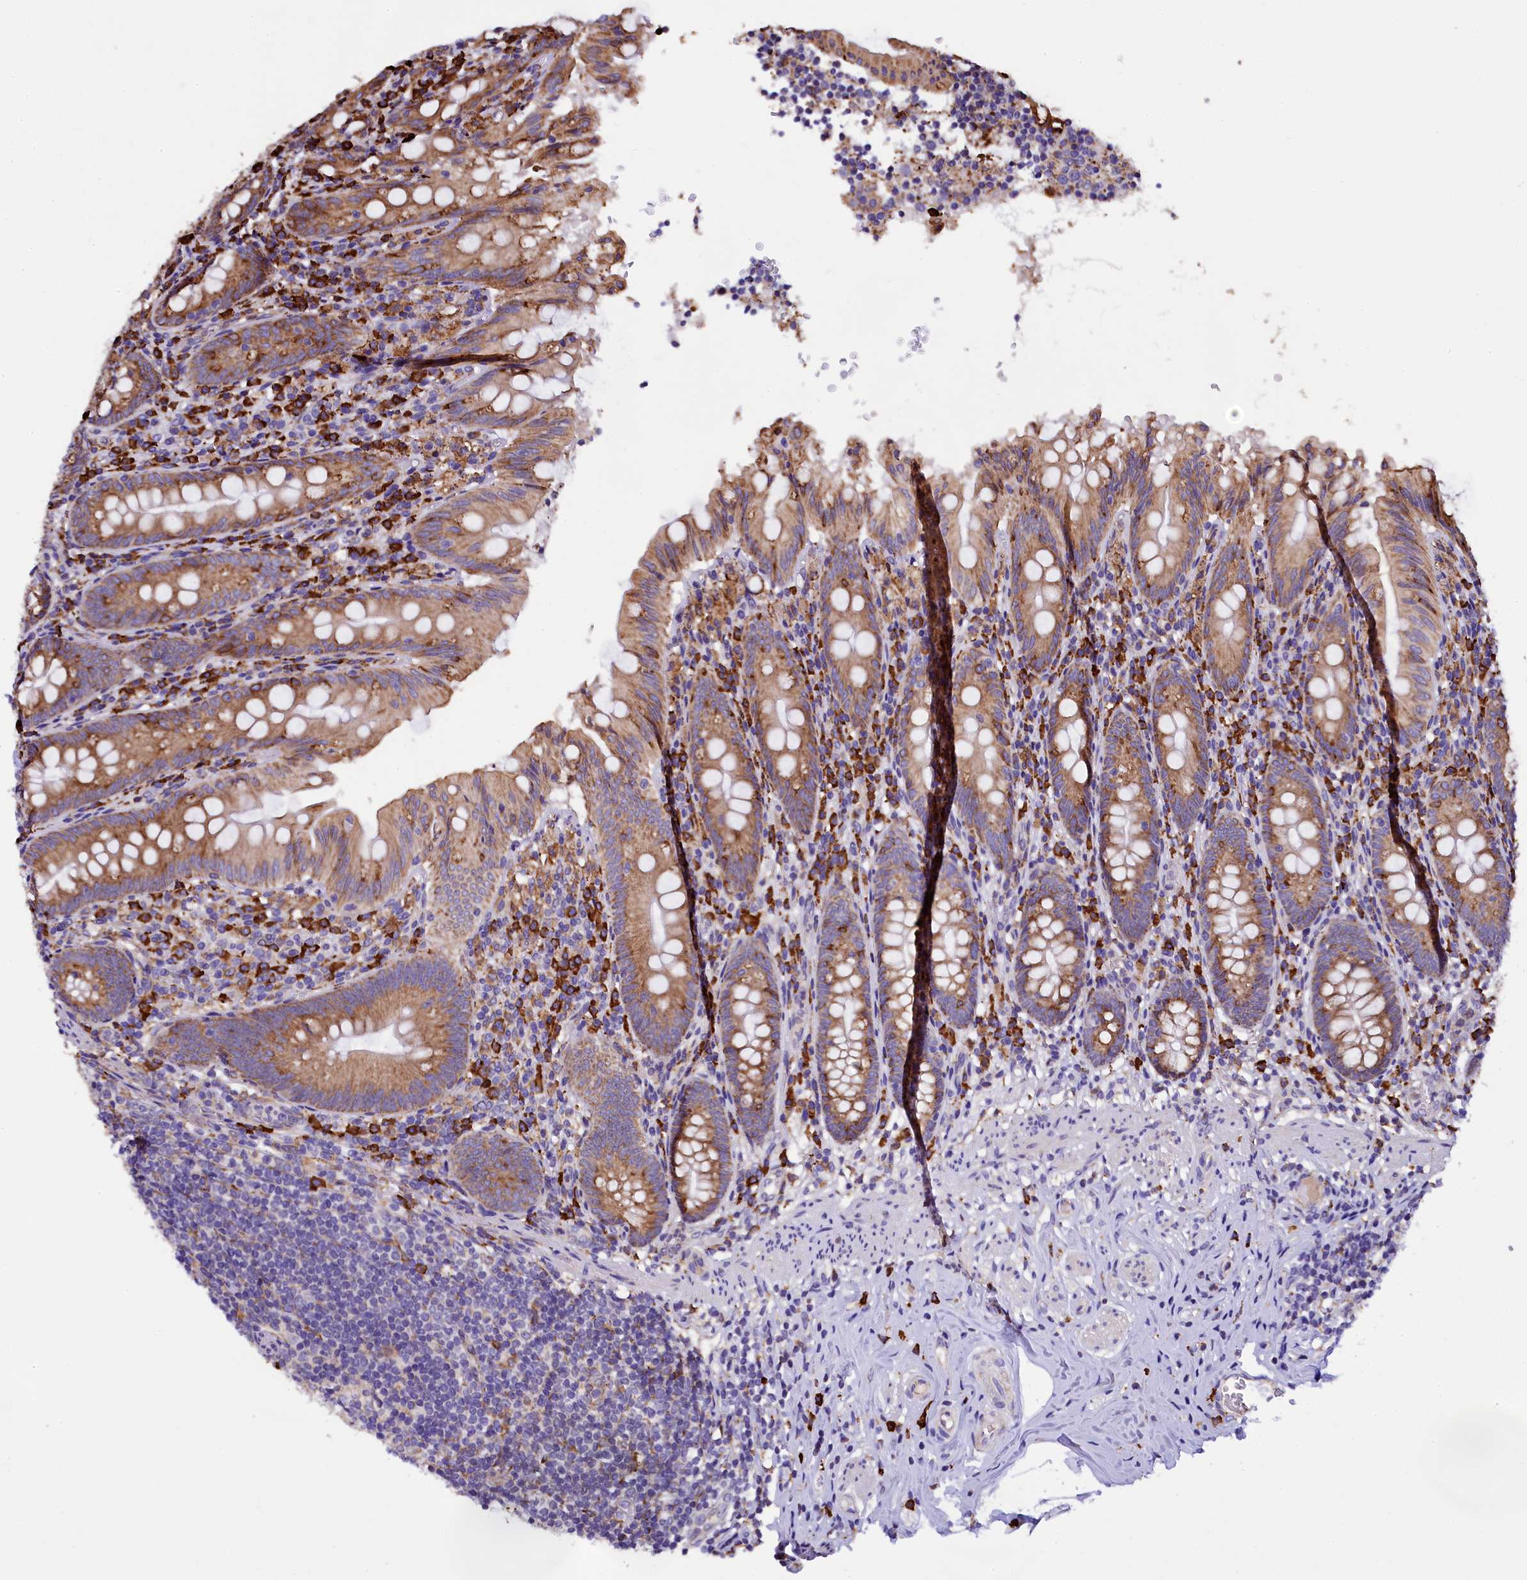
{"staining": {"intensity": "moderate", "quantity": ">75%", "location": "cytoplasmic/membranous"}, "tissue": "appendix", "cell_type": "Glandular cells", "image_type": "normal", "snomed": [{"axis": "morphology", "description": "Normal tissue, NOS"}, {"axis": "topography", "description": "Appendix"}], "caption": "An image of appendix stained for a protein exhibits moderate cytoplasmic/membranous brown staining in glandular cells. (Stains: DAB (3,3'-diaminobenzidine) in brown, nuclei in blue, Microscopy: brightfield microscopy at high magnification).", "gene": "CAPS2", "patient": {"sex": "male", "age": 55}}